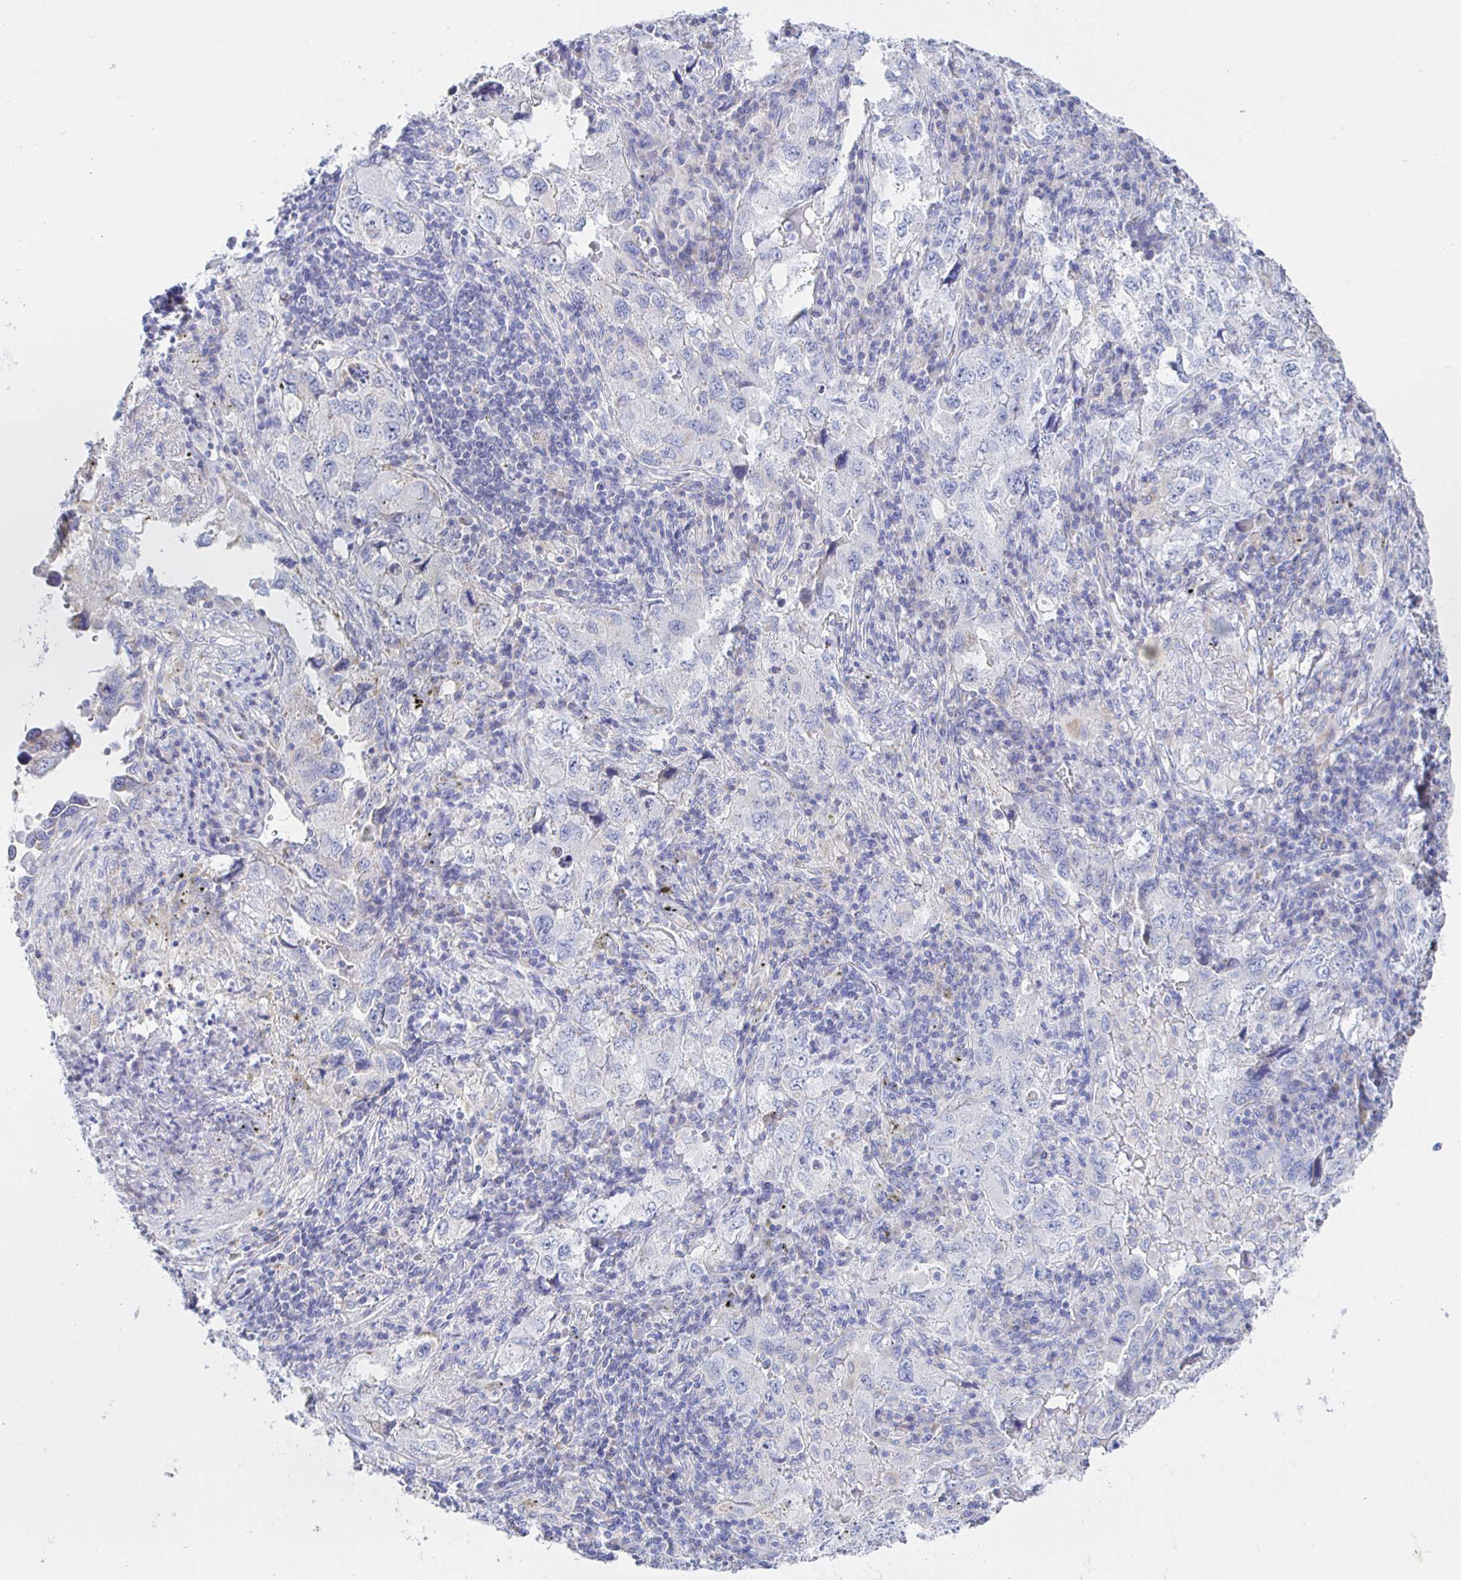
{"staining": {"intensity": "negative", "quantity": "none", "location": "none"}, "tissue": "lung cancer", "cell_type": "Tumor cells", "image_type": "cancer", "snomed": [{"axis": "morphology", "description": "Adenocarcinoma, NOS"}, {"axis": "topography", "description": "Lung"}], "caption": "This is an immunohistochemistry image of human lung cancer (adenocarcinoma). There is no staining in tumor cells.", "gene": "SYNGR4", "patient": {"sex": "female", "age": 57}}